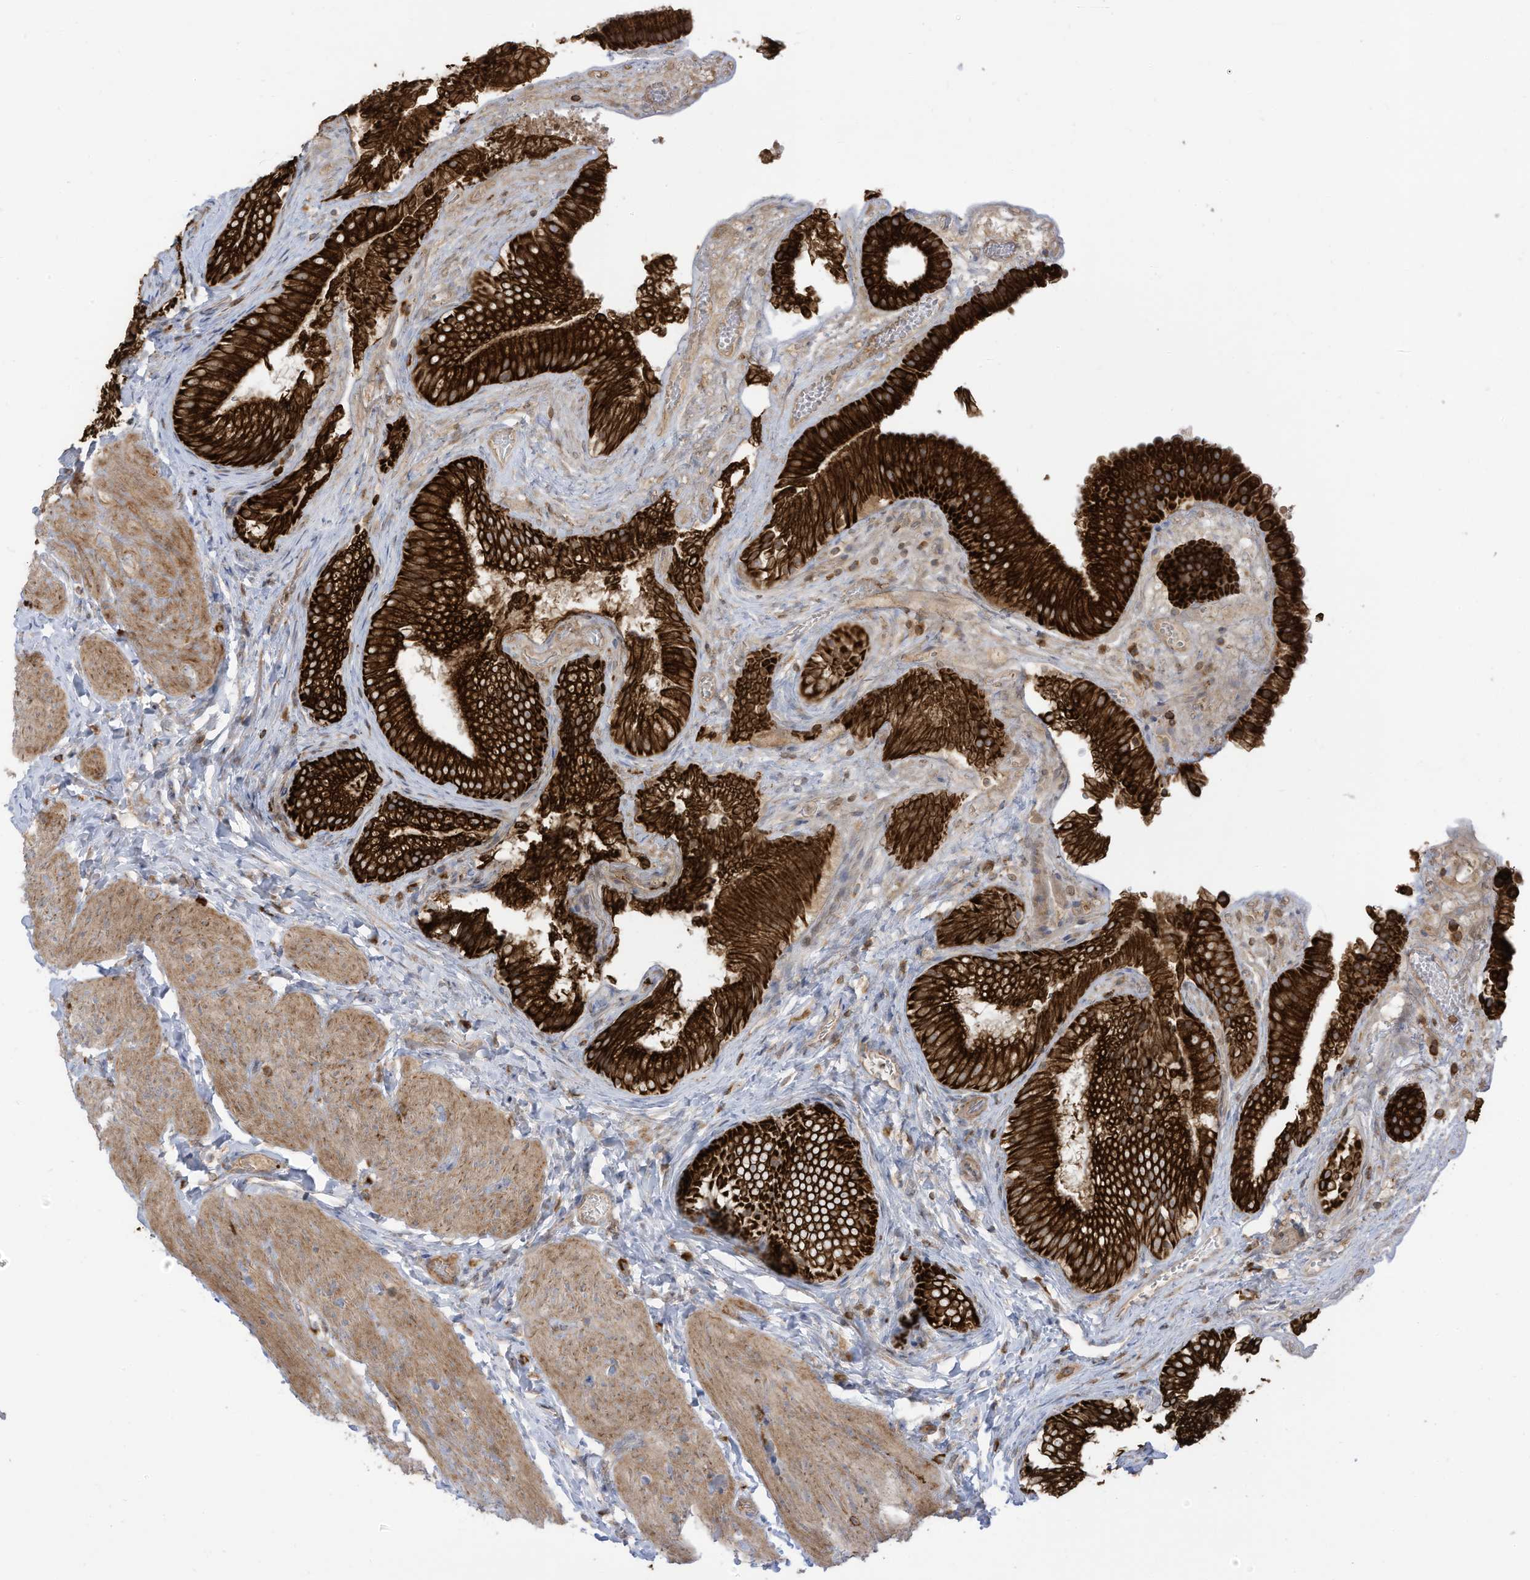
{"staining": {"intensity": "strong", "quantity": ">75%", "location": "cytoplasmic/membranous"}, "tissue": "gallbladder", "cell_type": "Glandular cells", "image_type": "normal", "snomed": [{"axis": "morphology", "description": "Normal tissue, NOS"}, {"axis": "topography", "description": "Gallbladder"}], "caption": "Gallbladder stained with a brown dye displays strong cytoplasmic/membranous positive positivity in about >75% of glandular cells.", "gene": "CGAS", "patient": {"sex": "female", "age": 30}}